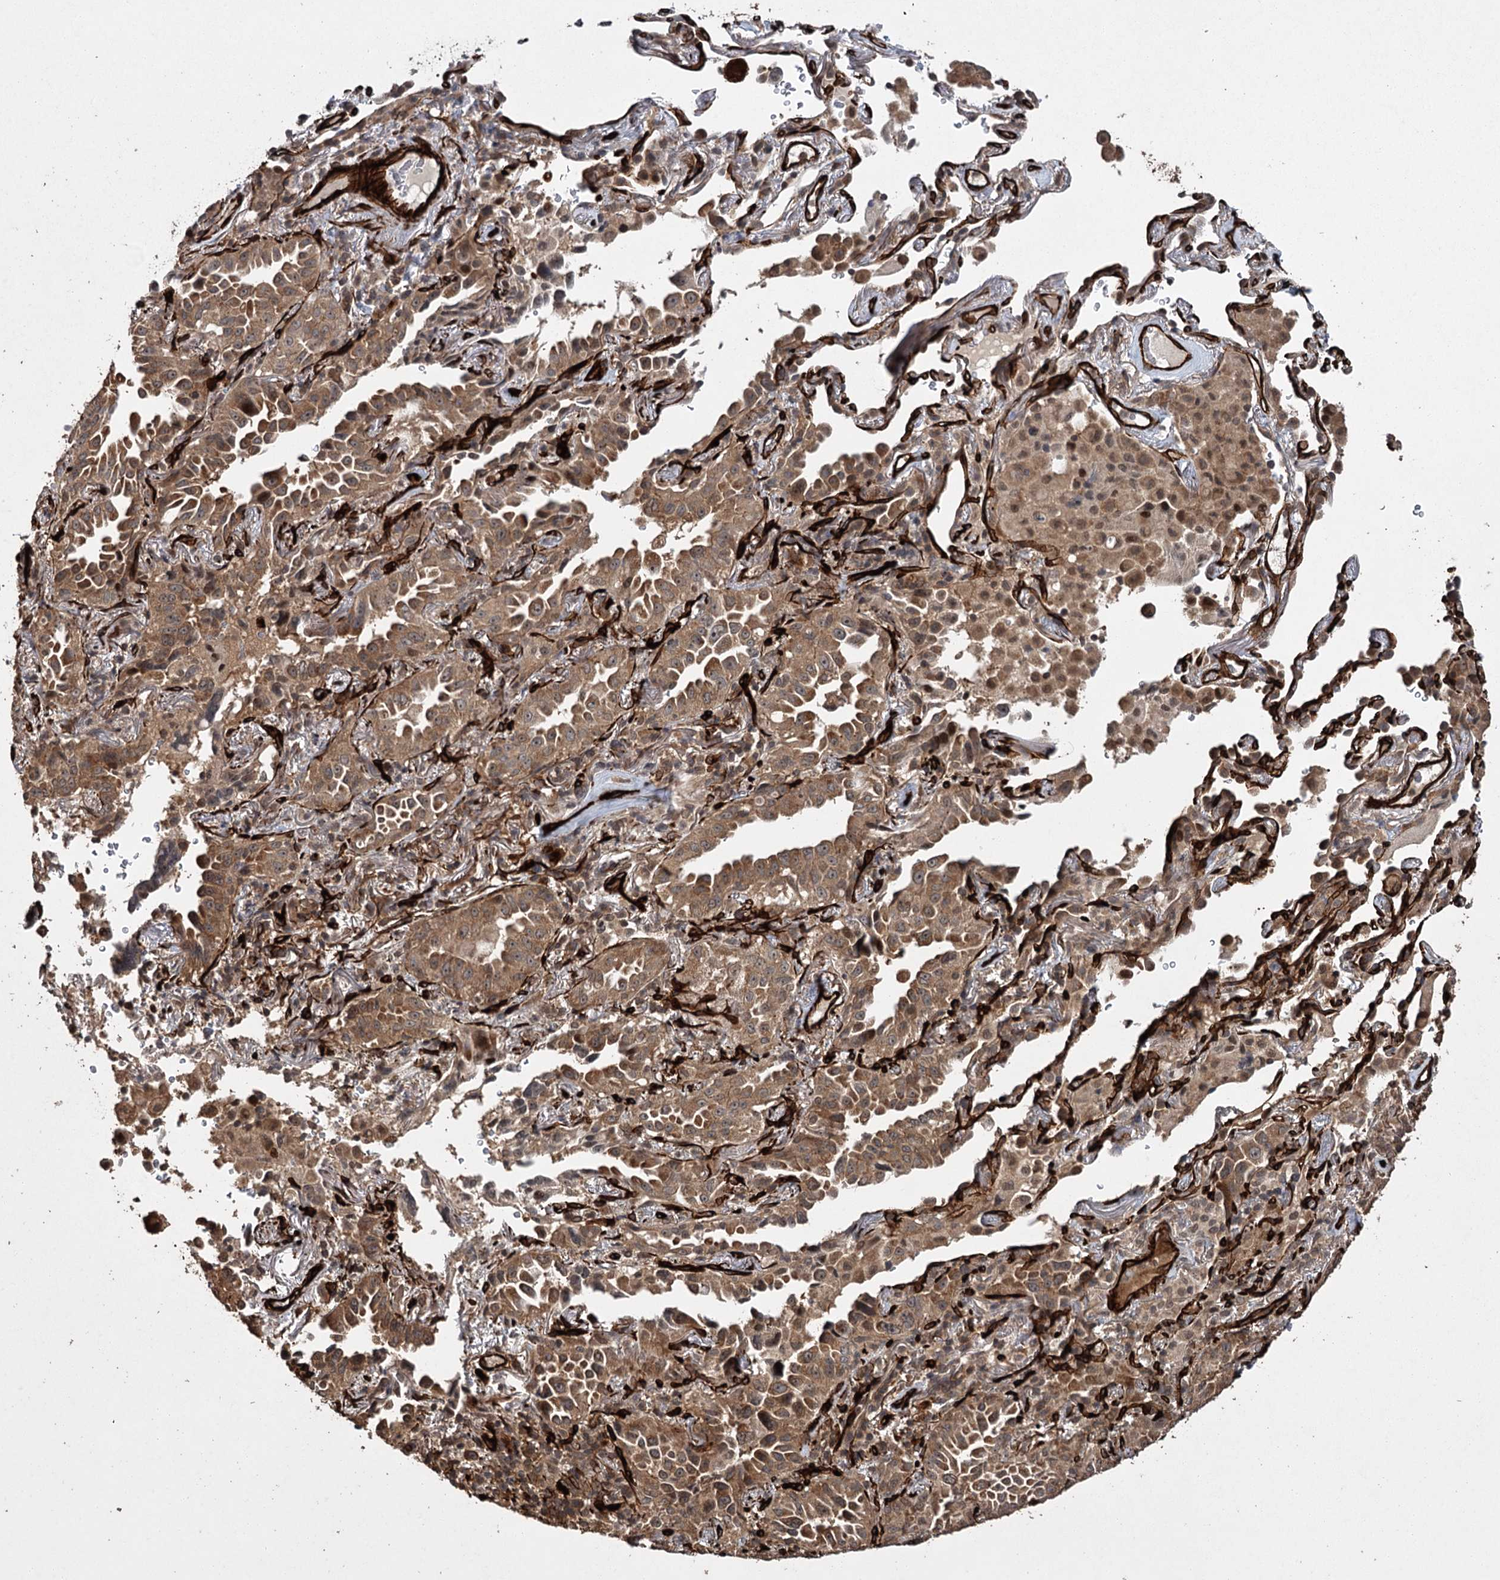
{"staining": {"intensity": "moderate", "quantity": ">75%", "location": "cytoplasmic/membranous,nuclear"}, "tissue": "lung cancer", "cell_type": "Tumor cells", "image_type": "cancer", "snomed": [{"axis": "morphology", "description": "Adenocarcinoma, NOS"}, {"axis": "topography", "description": "Lung"}], "caption": "Protein staining demonstrates moderate cytoplasmic/membranous and nuclear staining in approximately >75% of tumor cells in lung cancer.", "gene": "RPAP3", "patient": {"sex": "female", "age": 69}}